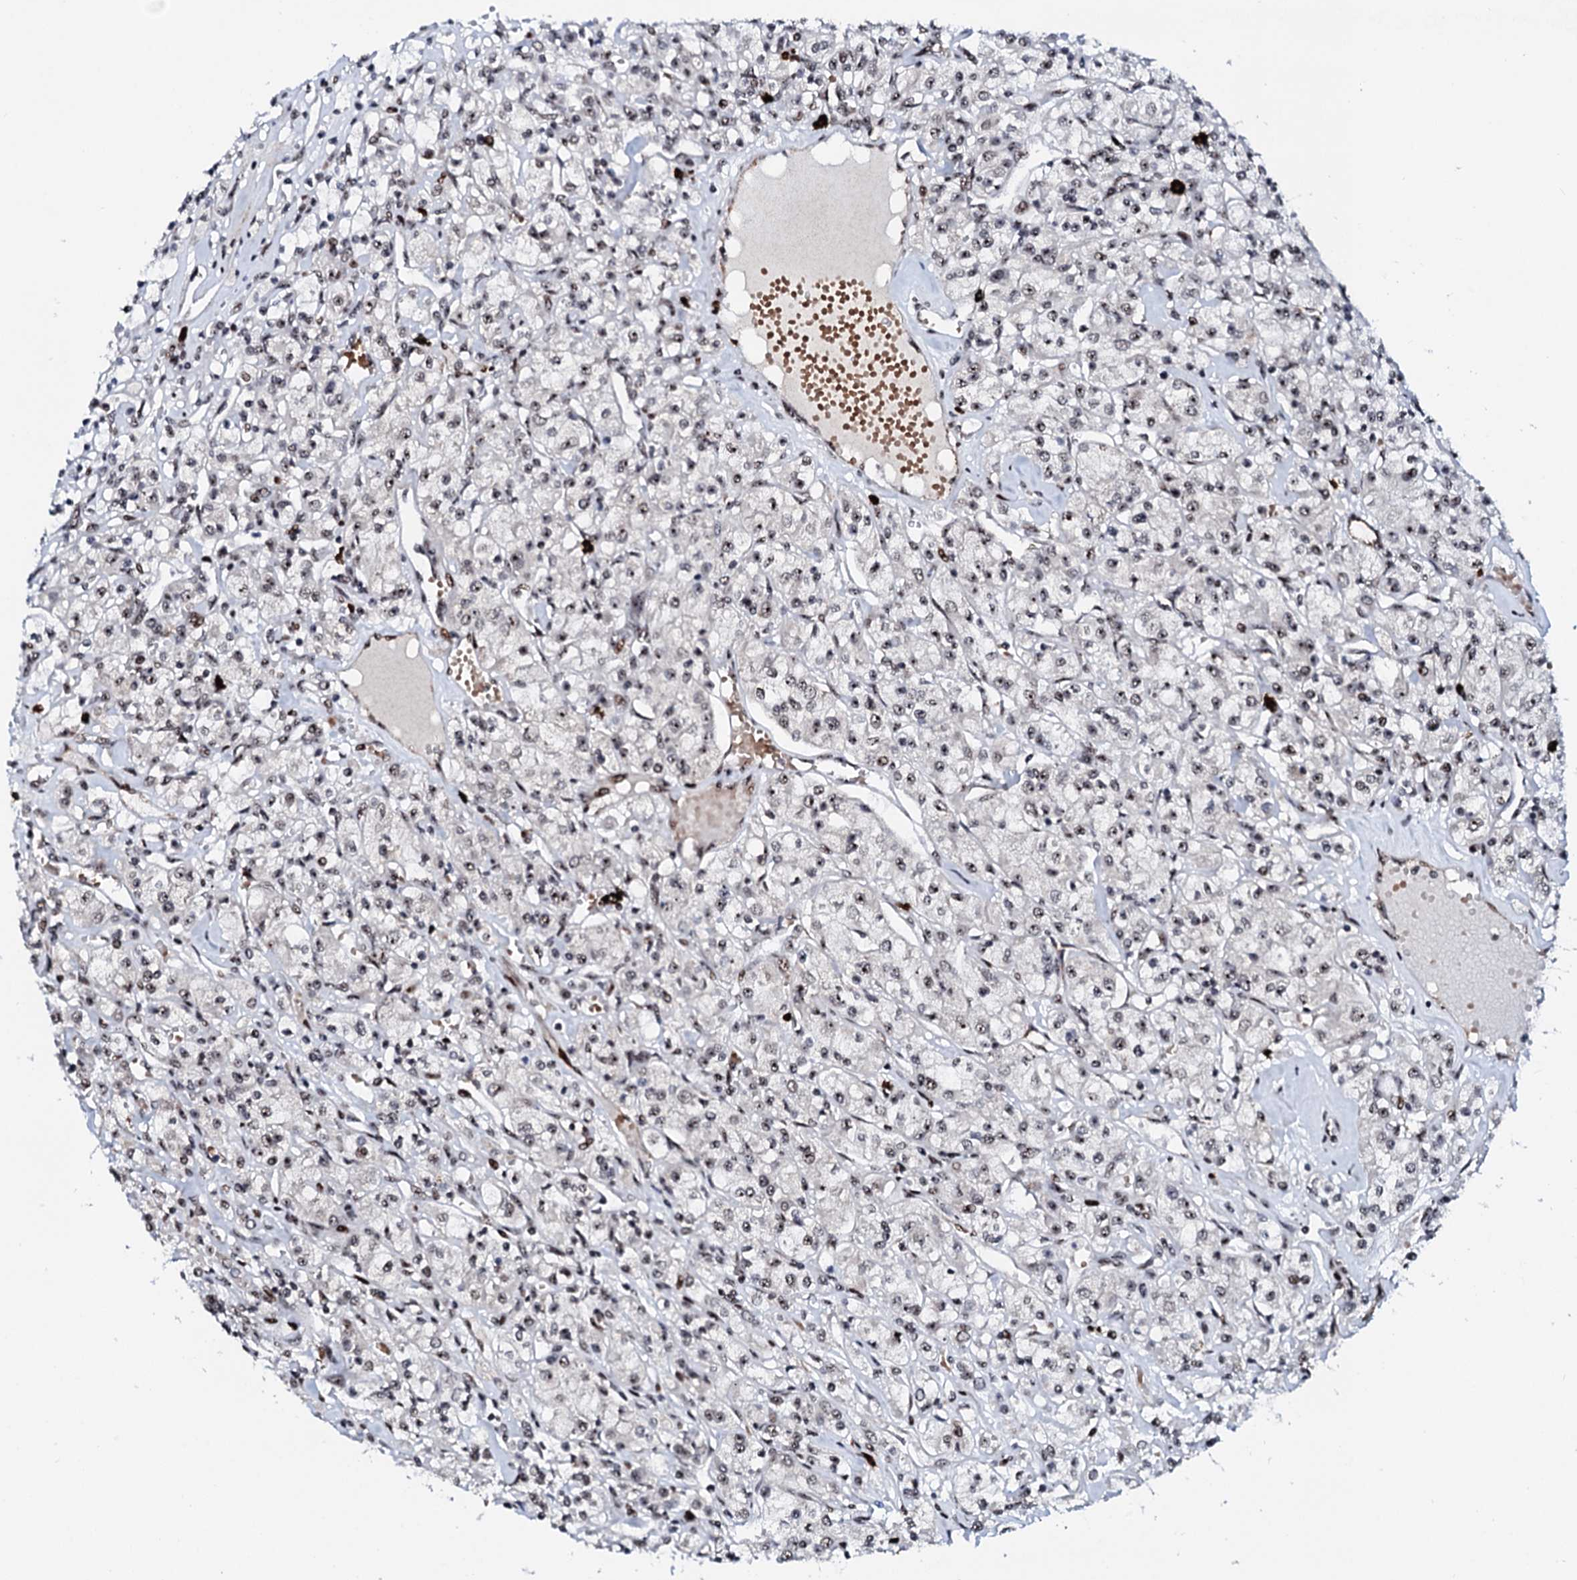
{"staining": {"intensity": "weak", "quantity": "25%-75%", "location": "nuclear"}, "tissue": "renal cancer", "cell_type": "Tumor cells", "image_type": "cancer", "snomed": [{"axis": "morphology", "description": "Adenocarcinoma, NOS"}, {"axis": "topography", "description": "Kidney"}], "caption": "Immunohistochemical staining of human renal cancer exhibits low levels of weak nuclear expression in approximately 25%-75% of tumor cells.", "gene": "NEUROG3", "patient": {"sex": "female", "age": 59}}